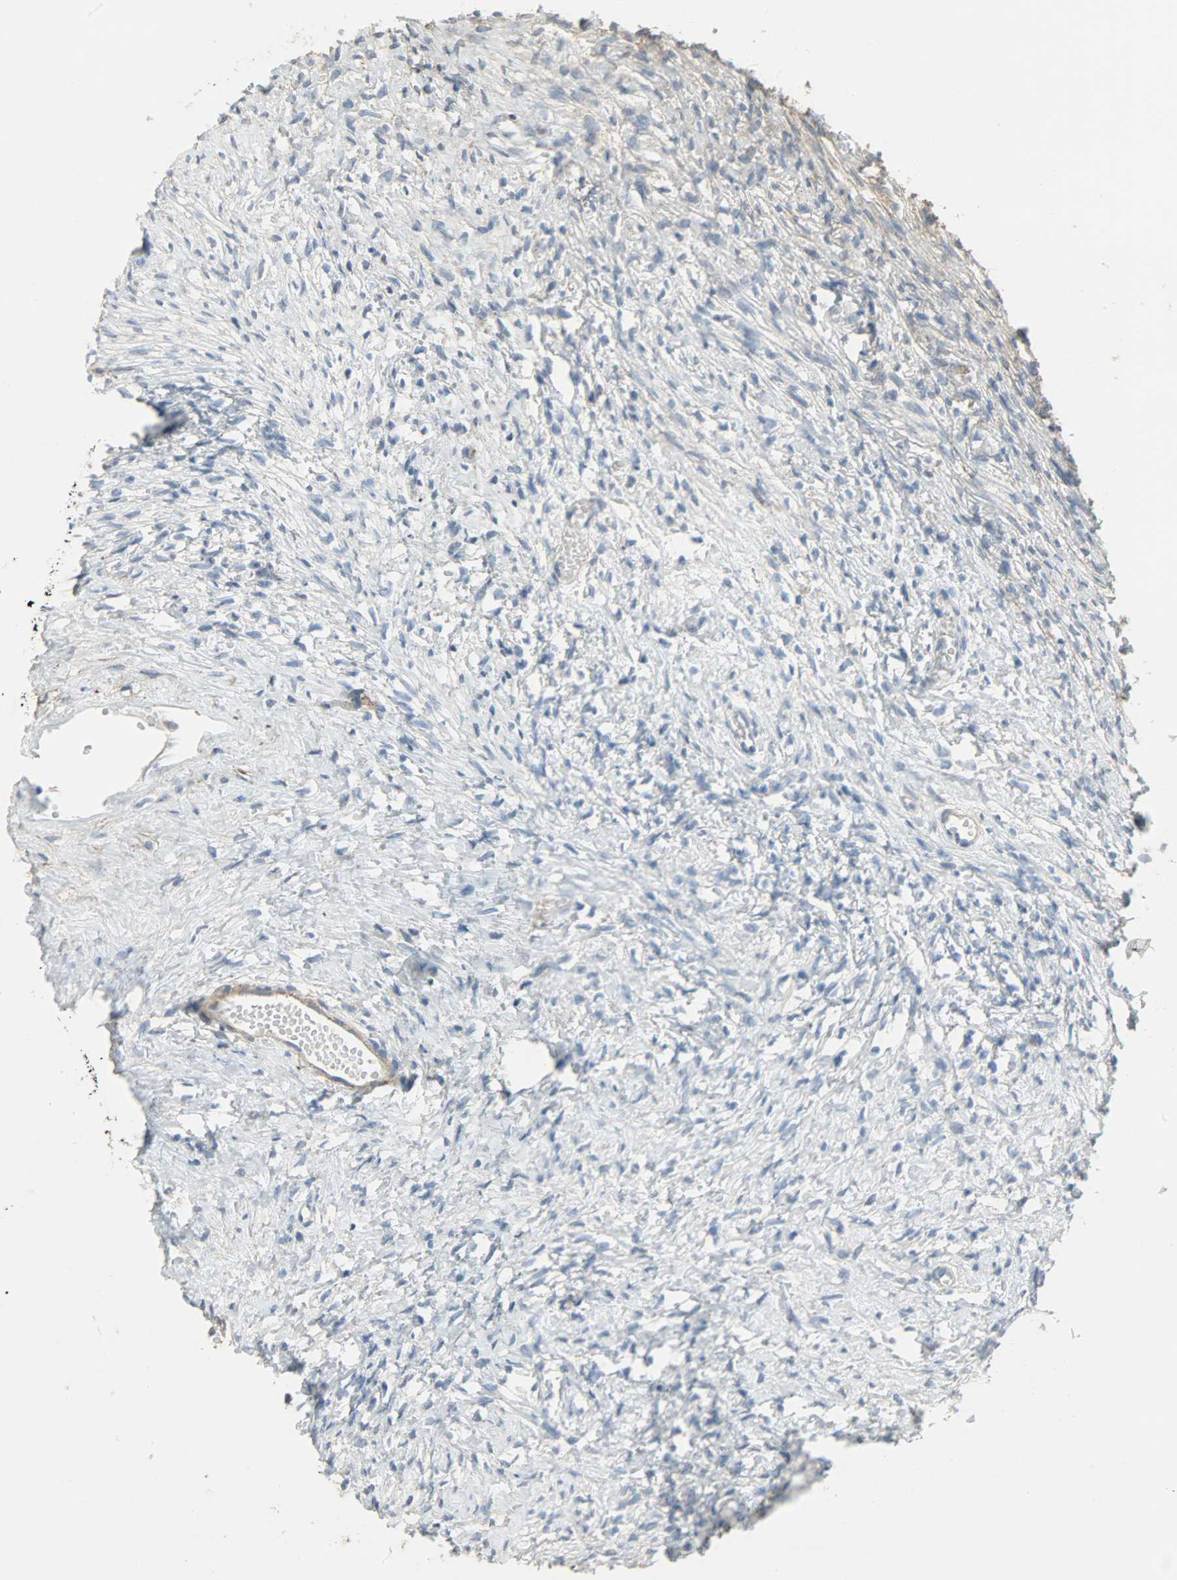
{"staining": {"intensity": "negative", "quantity": "none", "location": "none"}, "tissue": "ovary", "cell_type": "Follicle cells", "image_type": "normal", "snomed": [{"axis": "morphology", "description": "Normal tissue, NOS"}, {"axis": "topography", "description": "Ovary"}], "caption": "IHC image of normal human ovary stained for a protein (brown), which shows no positivity in follicle cells.", "gene": "DNAJA4", "patient": {"sex": "female", "age": 35}}